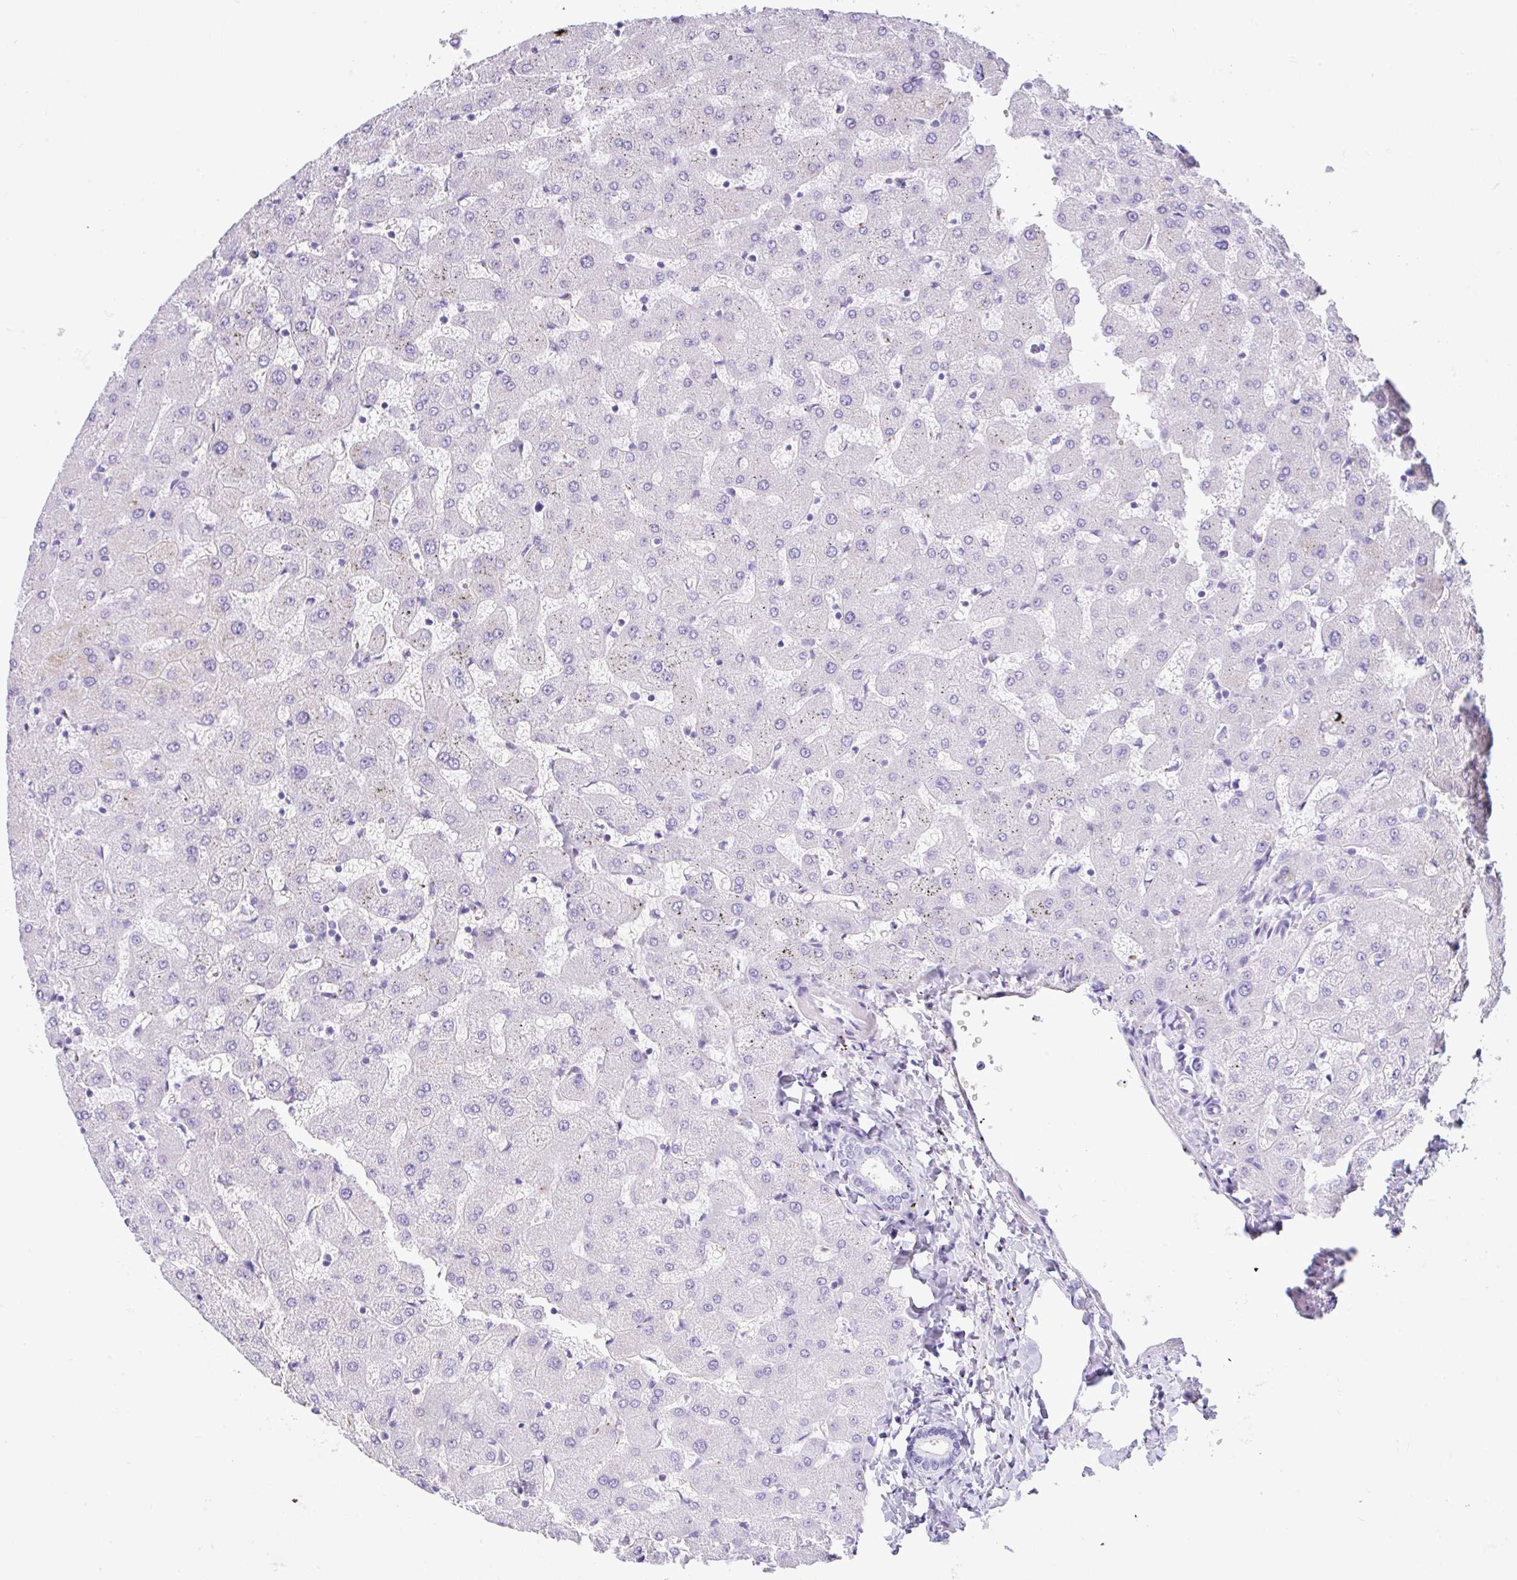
{"staining": {"intensity": "negative", "quantity": "none", "location": "none"}, "tissue": "liver", "cell_type": "Cholangiocytes", "image_type": "normal", "snomed": [{"axis": "morphology", "description": "Normal tissue, NOS"}, {"axis": "topography", "description": "Liver"}], "caption": "High magnification brightfield microscopy of unremarkable liver stained with DAB (brown) and counterstained with hematoxylin (blue): cholangiocytes show no significant expression. (DAB (3,3'-diaminobenzidine) immunohistochemistry visualized using brightfield microscopy, high magnification).", "gene": "NDUFAF8", "patient": {"sex": "female", "age": 63}}